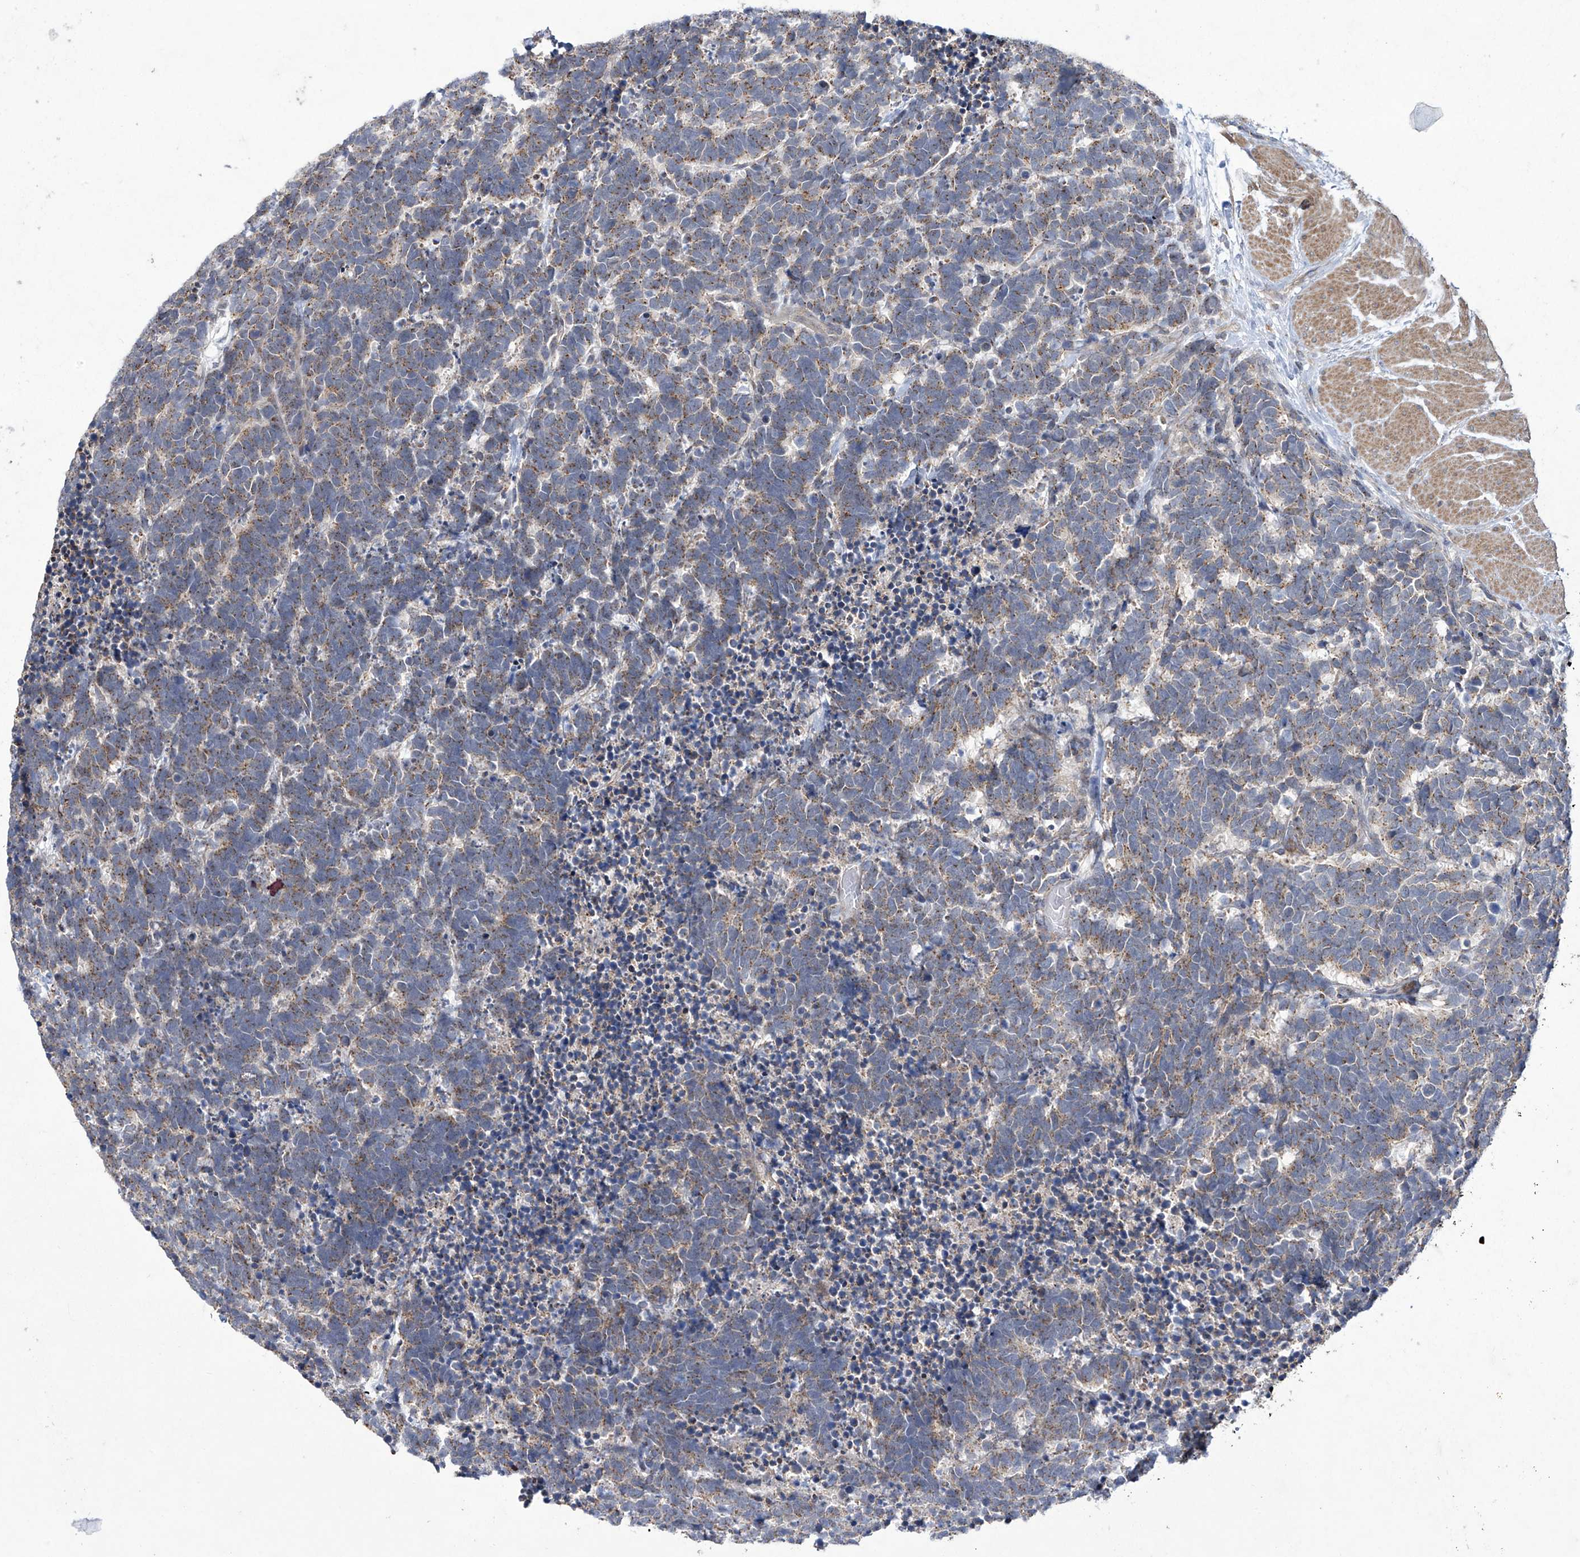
{"staining": {"intensity": "weak", "quantity": ">75%", "location": "cytoplasmic/membranous"}, "tissue": "carcinoid", "cell_type": "Tumor cells", "image_type": "cancer", "snomed": [{"axis": "morphology", "description": "Carcinoma, NOS"}, {"axis": "morphology", "description": "Carcinoid, malignant, NOS"}, {"axis": "topography", "description": "Urinary bladder"}], "caption": "IHC of human carcinoma displays low levels of weak cytoplasmic/membranous expression in approximately >75% of tumor cells.", "gene": "TRIM60", "patient": {"sex": "male", "age": 57}}